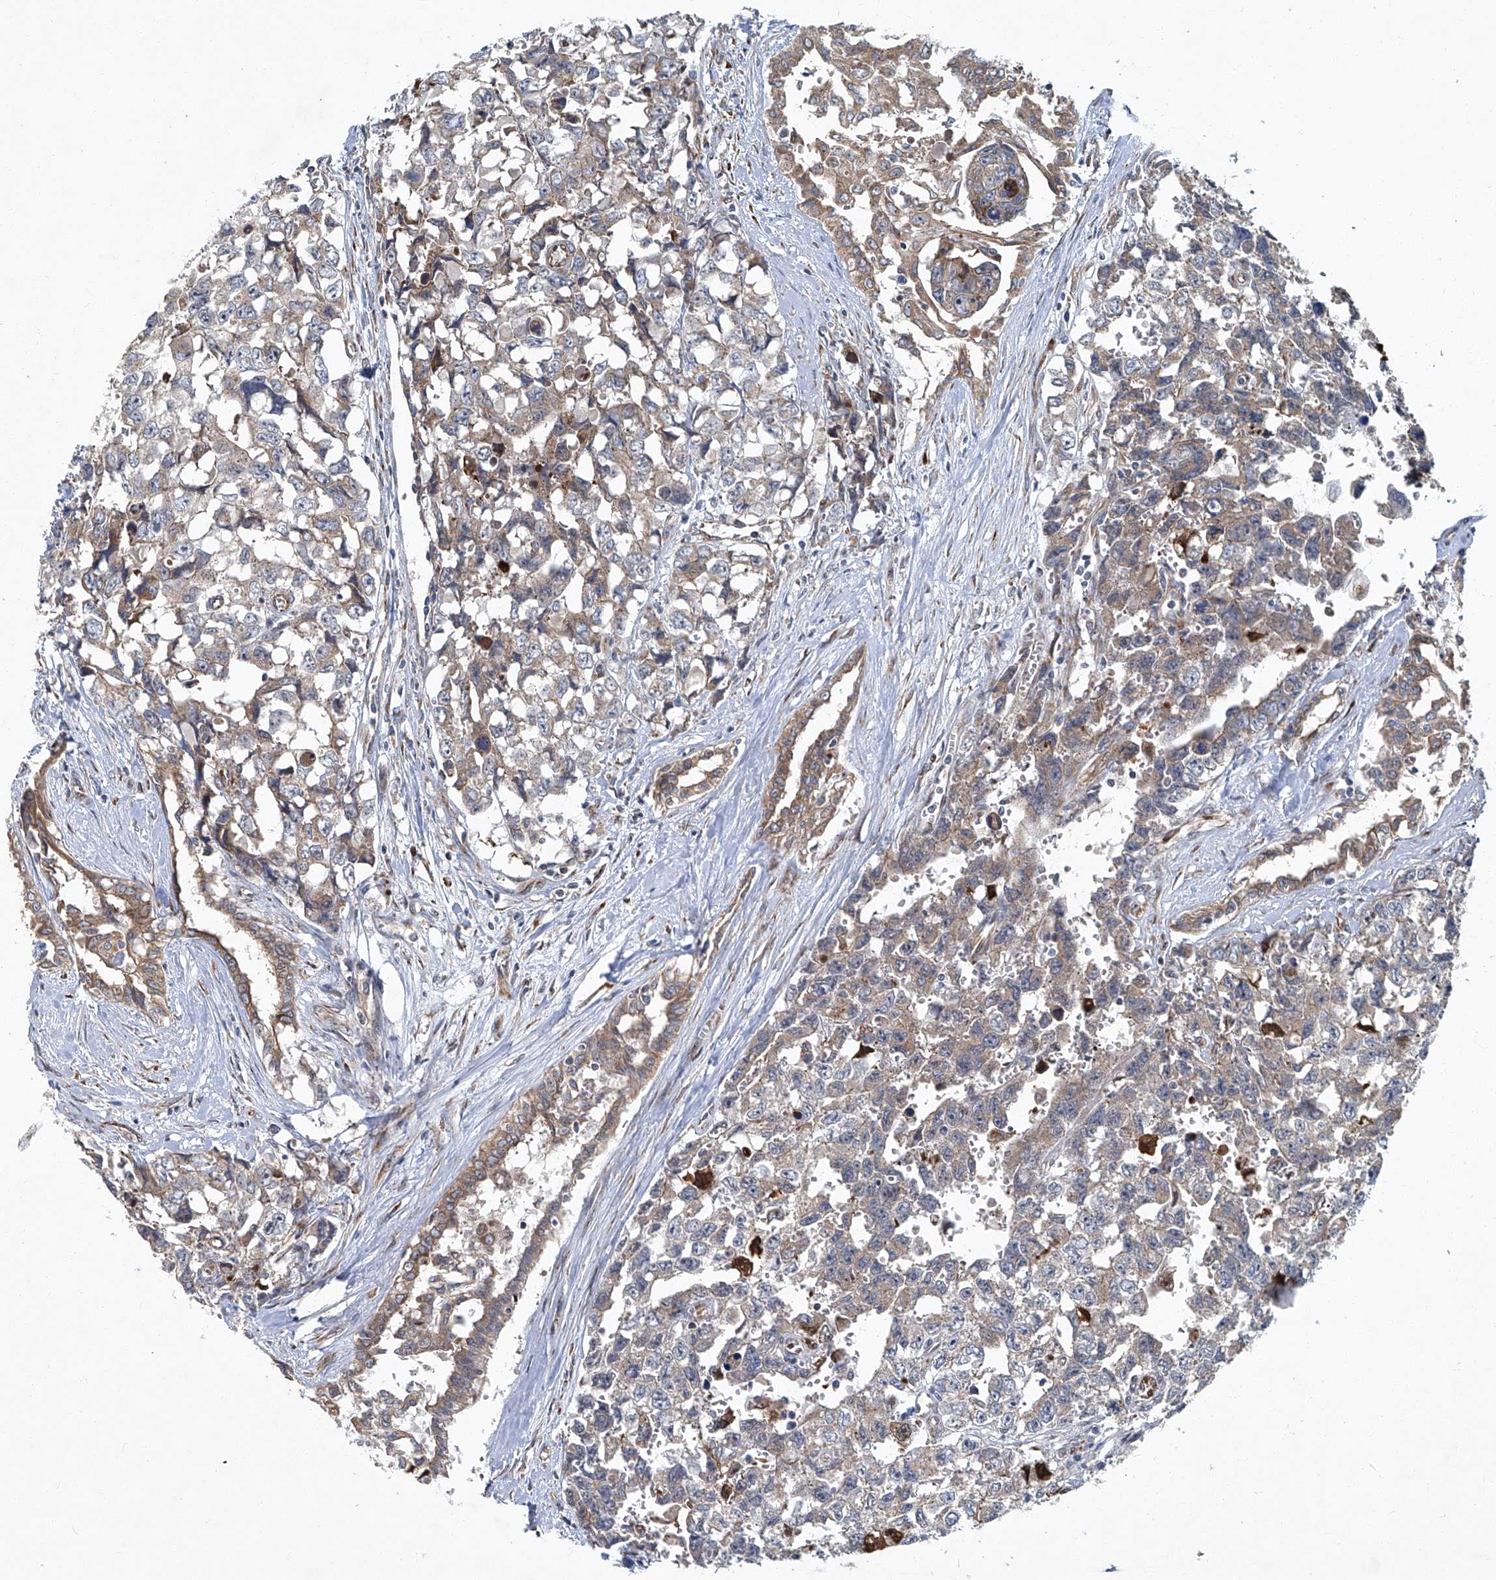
{"staining": {"intensity": "weak", "quantity": "<25%", "location": "cytoplasmic/membranous"}, "tissue": "testis cancer", "cell_type": "Tumor cells", "image_type": "cancer", "snomed": [{"axis": "morphology", "description": "Carcinoma, Embryonal, NOS"}, {"axis": "topography", "description": "Testis"}], "caption": "This is an IHC micrograph of human testis embryonal carcinoma. There is no staining in tumor cells.", "gene": "GPR132", "patient": {"sex": "male", "age": 31}}